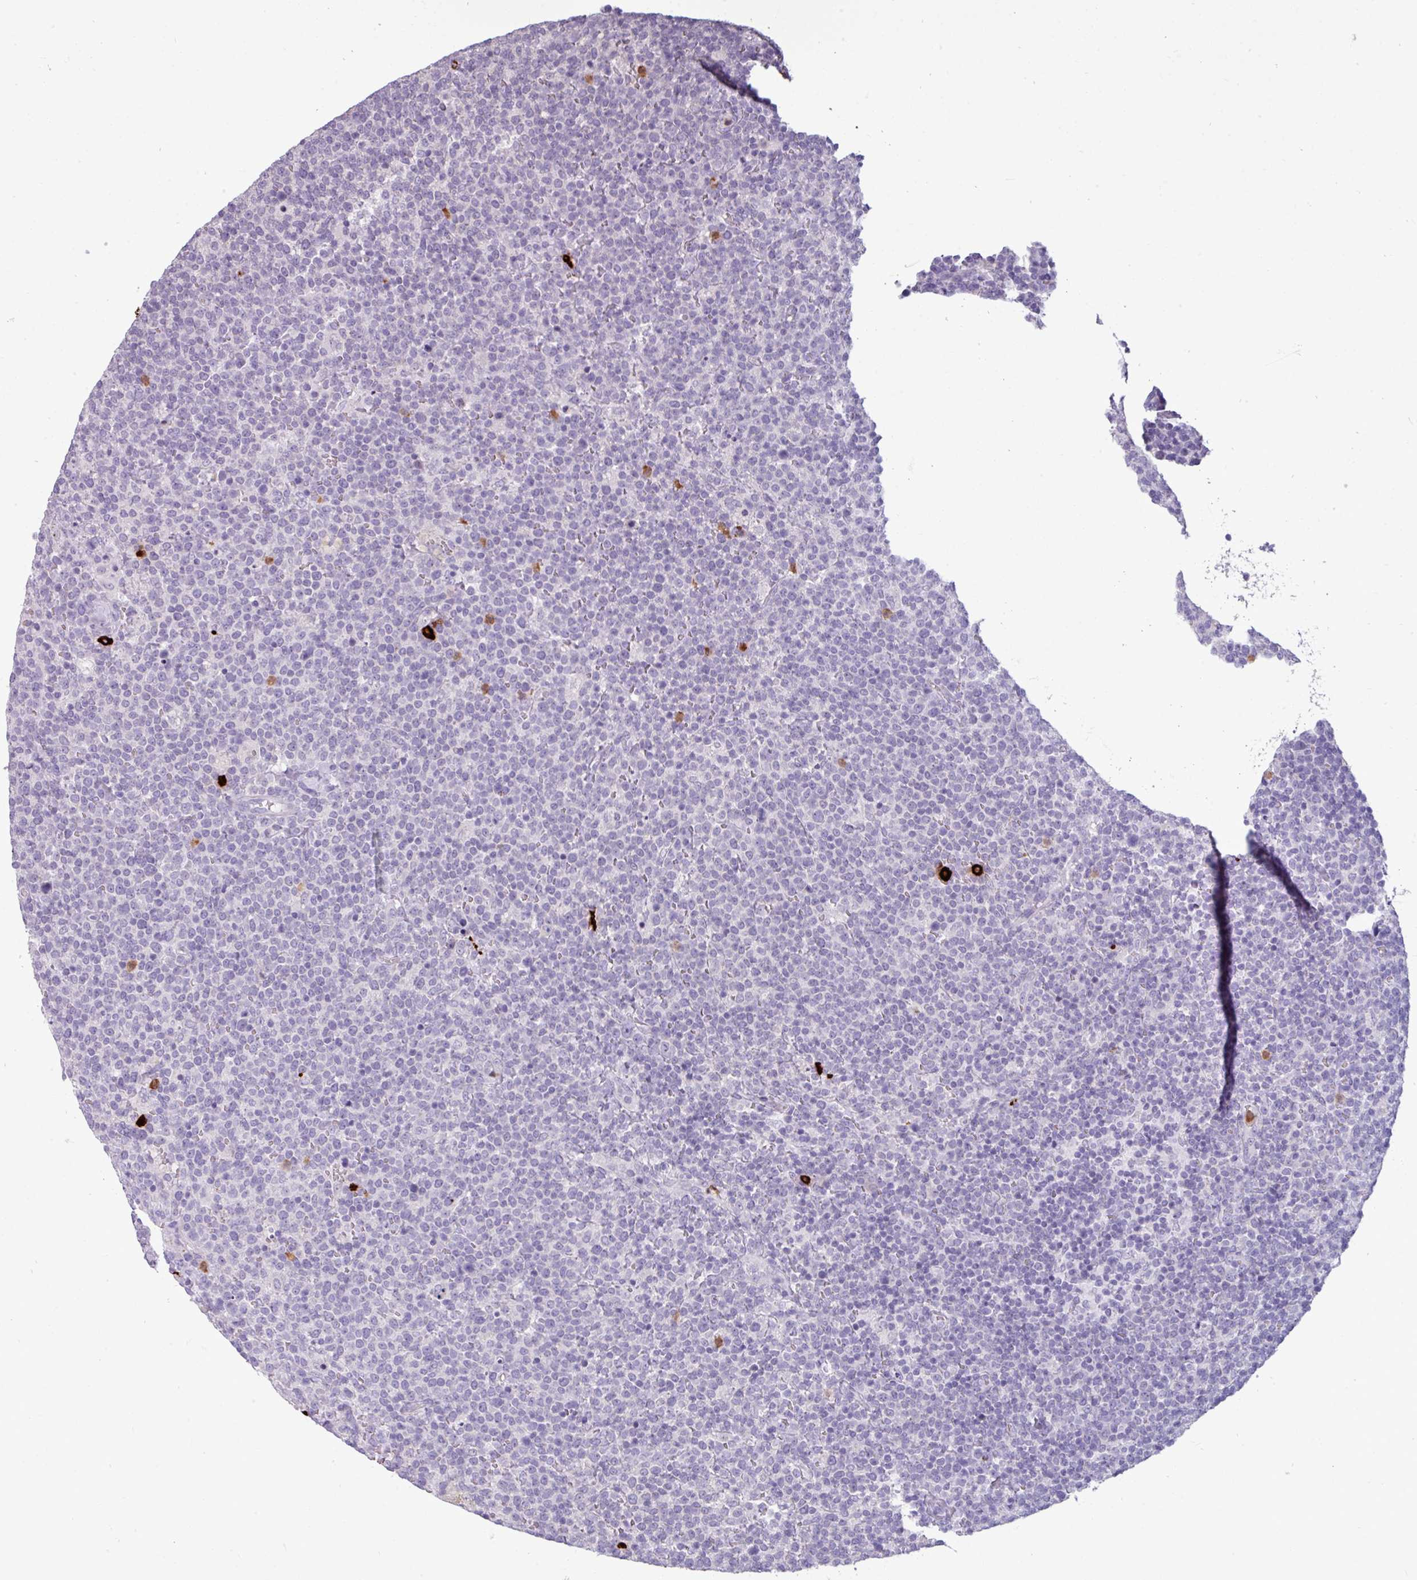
{"staining": {"intensity": "negative", "quantity": "none", "location": "none"}, "tissue": "lymphoma", "cell_type": "Tumor cells", "image_type": "cancer", "snomed": [{"axis": "morphology", "description": "Malignant lymphoma, non-Hodgkin's type, High grade"}, {"axis": "topography", "description": "Lymph node"}], "caption": "Malignant lymphoma, non-Hodgkin's type (high-grade) was stained to show a protein in brown. There is no significant positivity in tumor cells.", "gene": "TRIM39", "patient": {"sex": "male", "age": 61}}